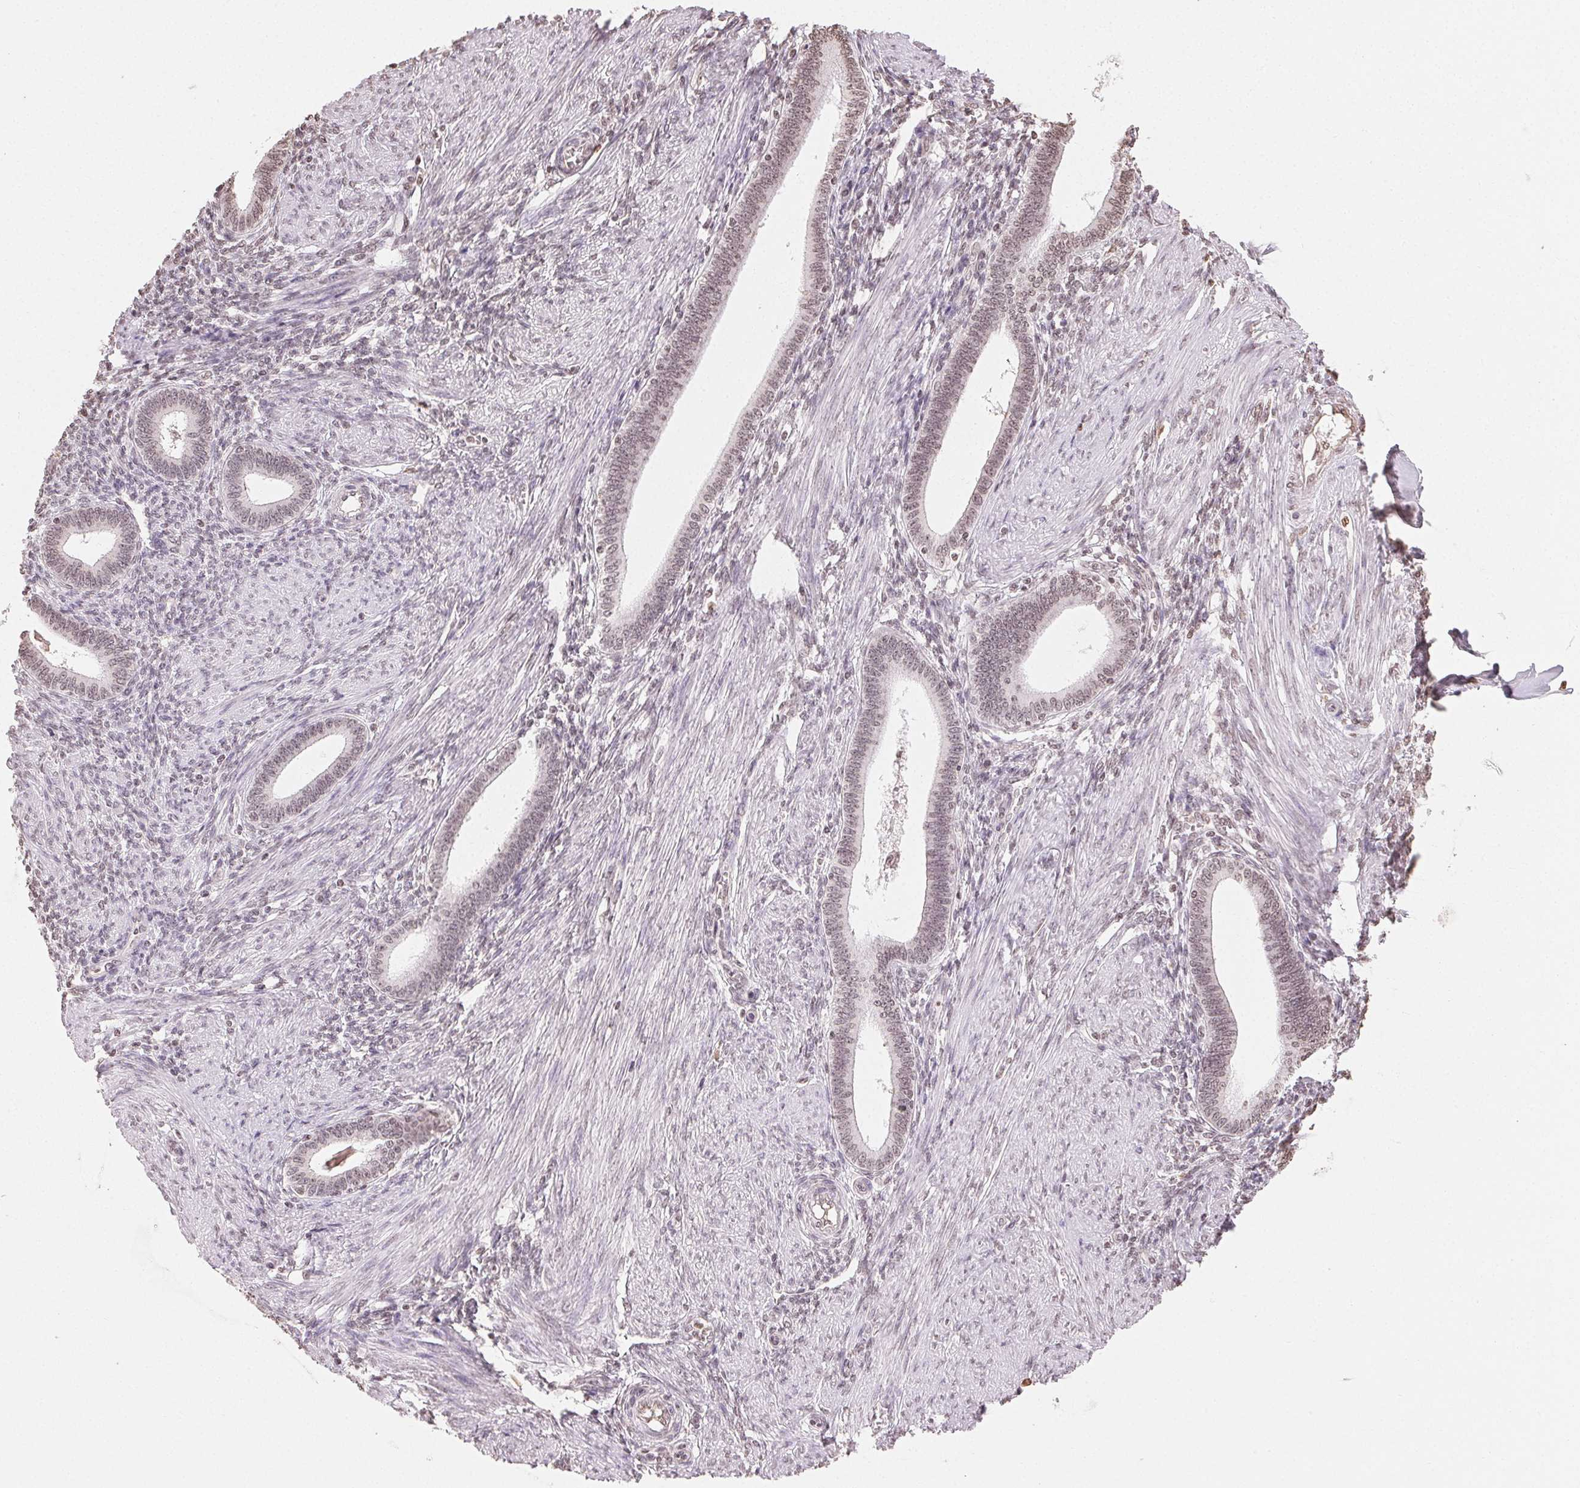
{"staining": {"intensity": "weak", "quantity": "25%-75%", "location": "nuclear"}, "tissue": "endometrium", "cell_type": "Cells in endometrial stroma", "image_type": "normal", "snomed": [{"axis": "morphology", "description": "Normal tissue, NOS"}, {"axis": "topography", "description": "Endometrium"}], "caption": "Immunohistochemical staining of benign human endometrium exhibits low levels of weak nuclear expression in approximately 25%-75% of cells in endometrial stroma. The staining was performed using DAB (3,3'-diaminobenzidine), with brown indicating positive protein expression. Nuclei are stained blue with hematoxylin.", "gene": "TBP", "patient": {"sex": "female", "age": 42}}